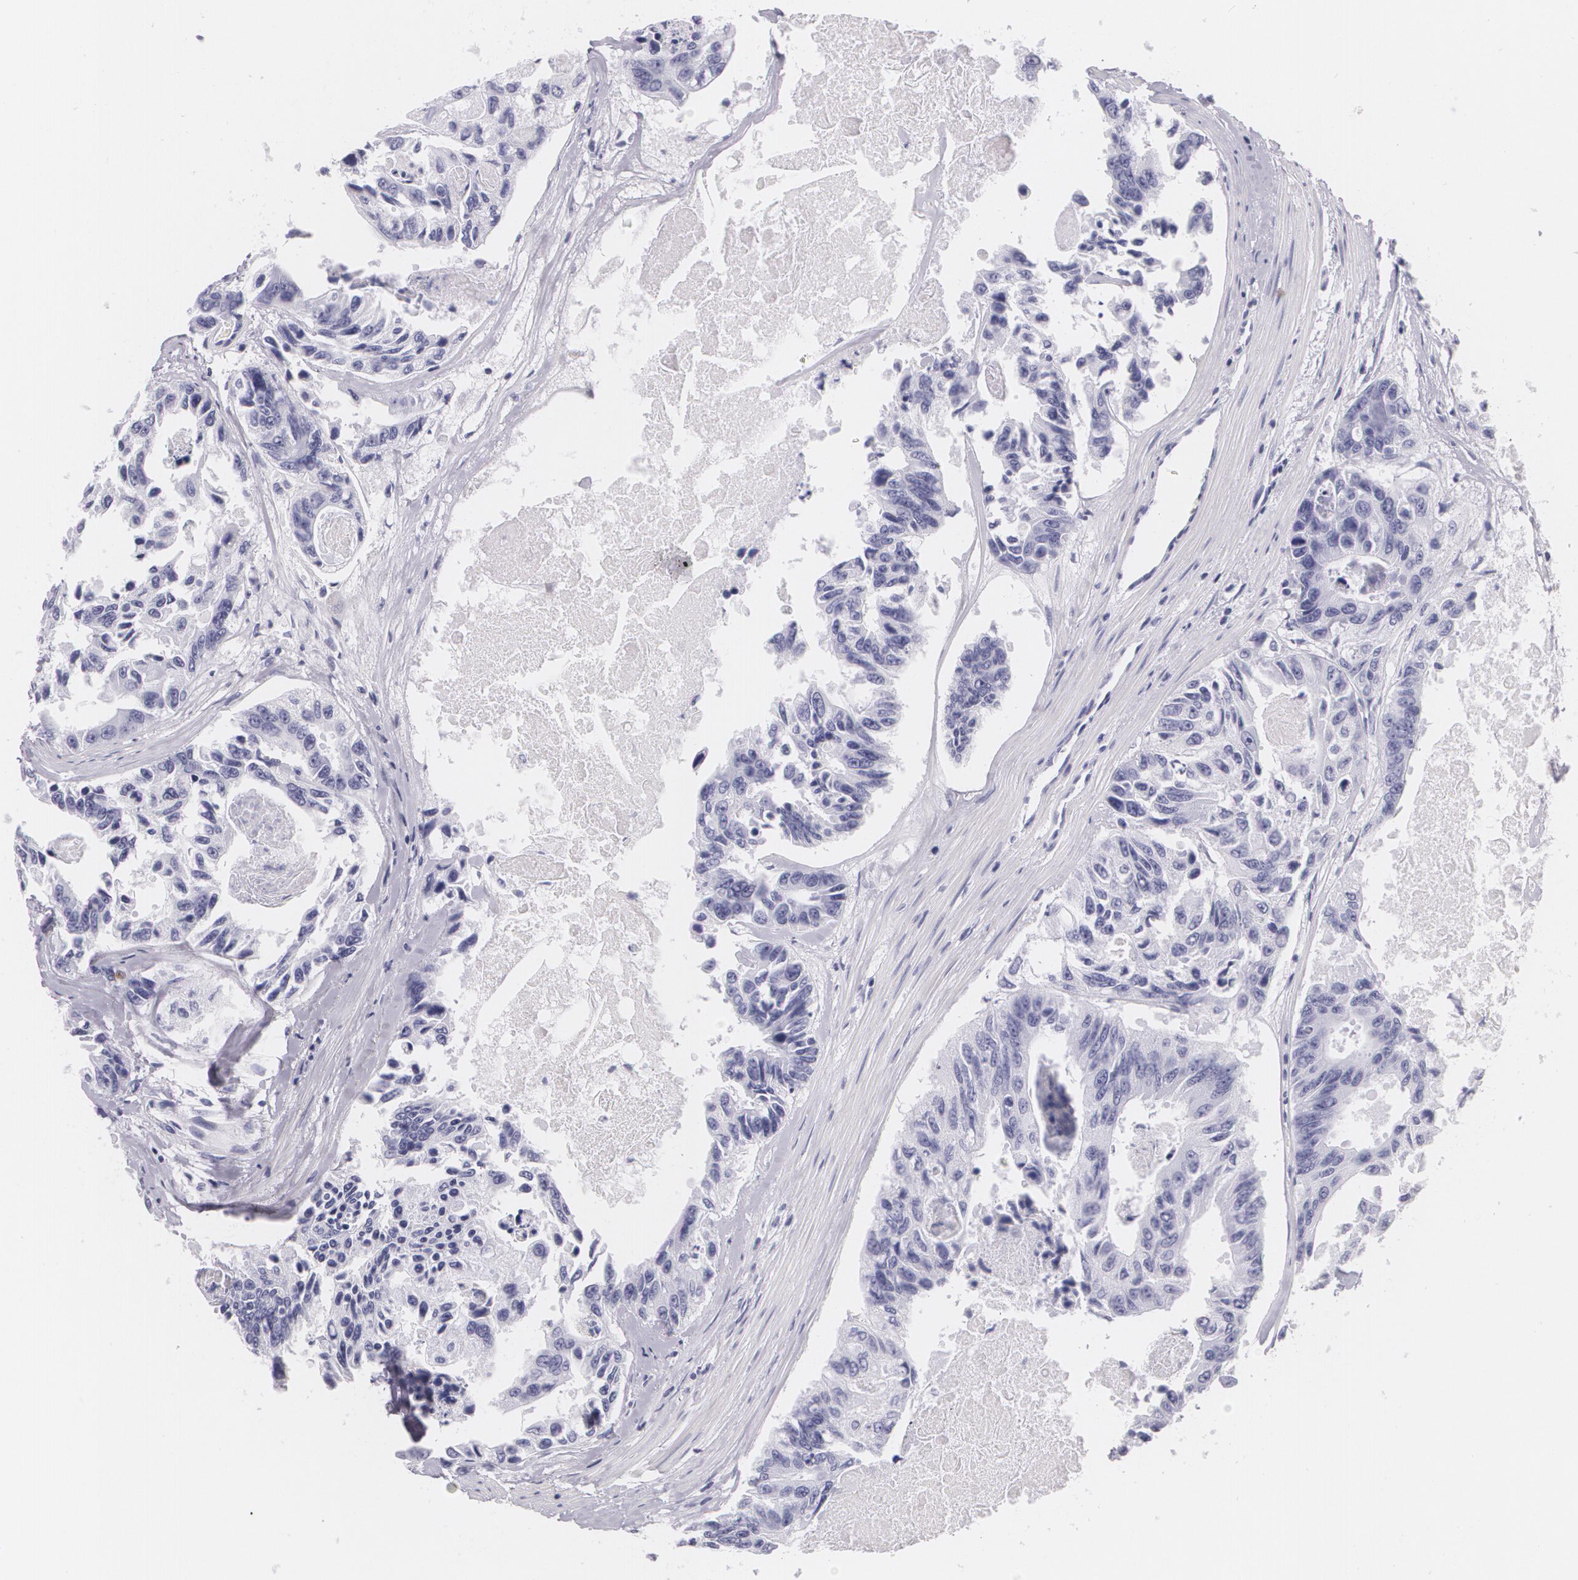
{"staining": {"intensity": "negative", "quantity": "none", "location": "none"}, "tissue": "colorectal cancer", "cell_type": "Tumor cells", "image_type": "cancer", "snomed": [{"axis": "morphology", "description": "Adenocarcinoma, NOS"}, {"axis": "topography", "description": "Colon"}], "caption": "A photomicrograph of human adenocarcinoma (colorectal) is negative for staining in tumor cells.", "gene": "DLG4", "patient": {"sex": "female", "age": 86}}